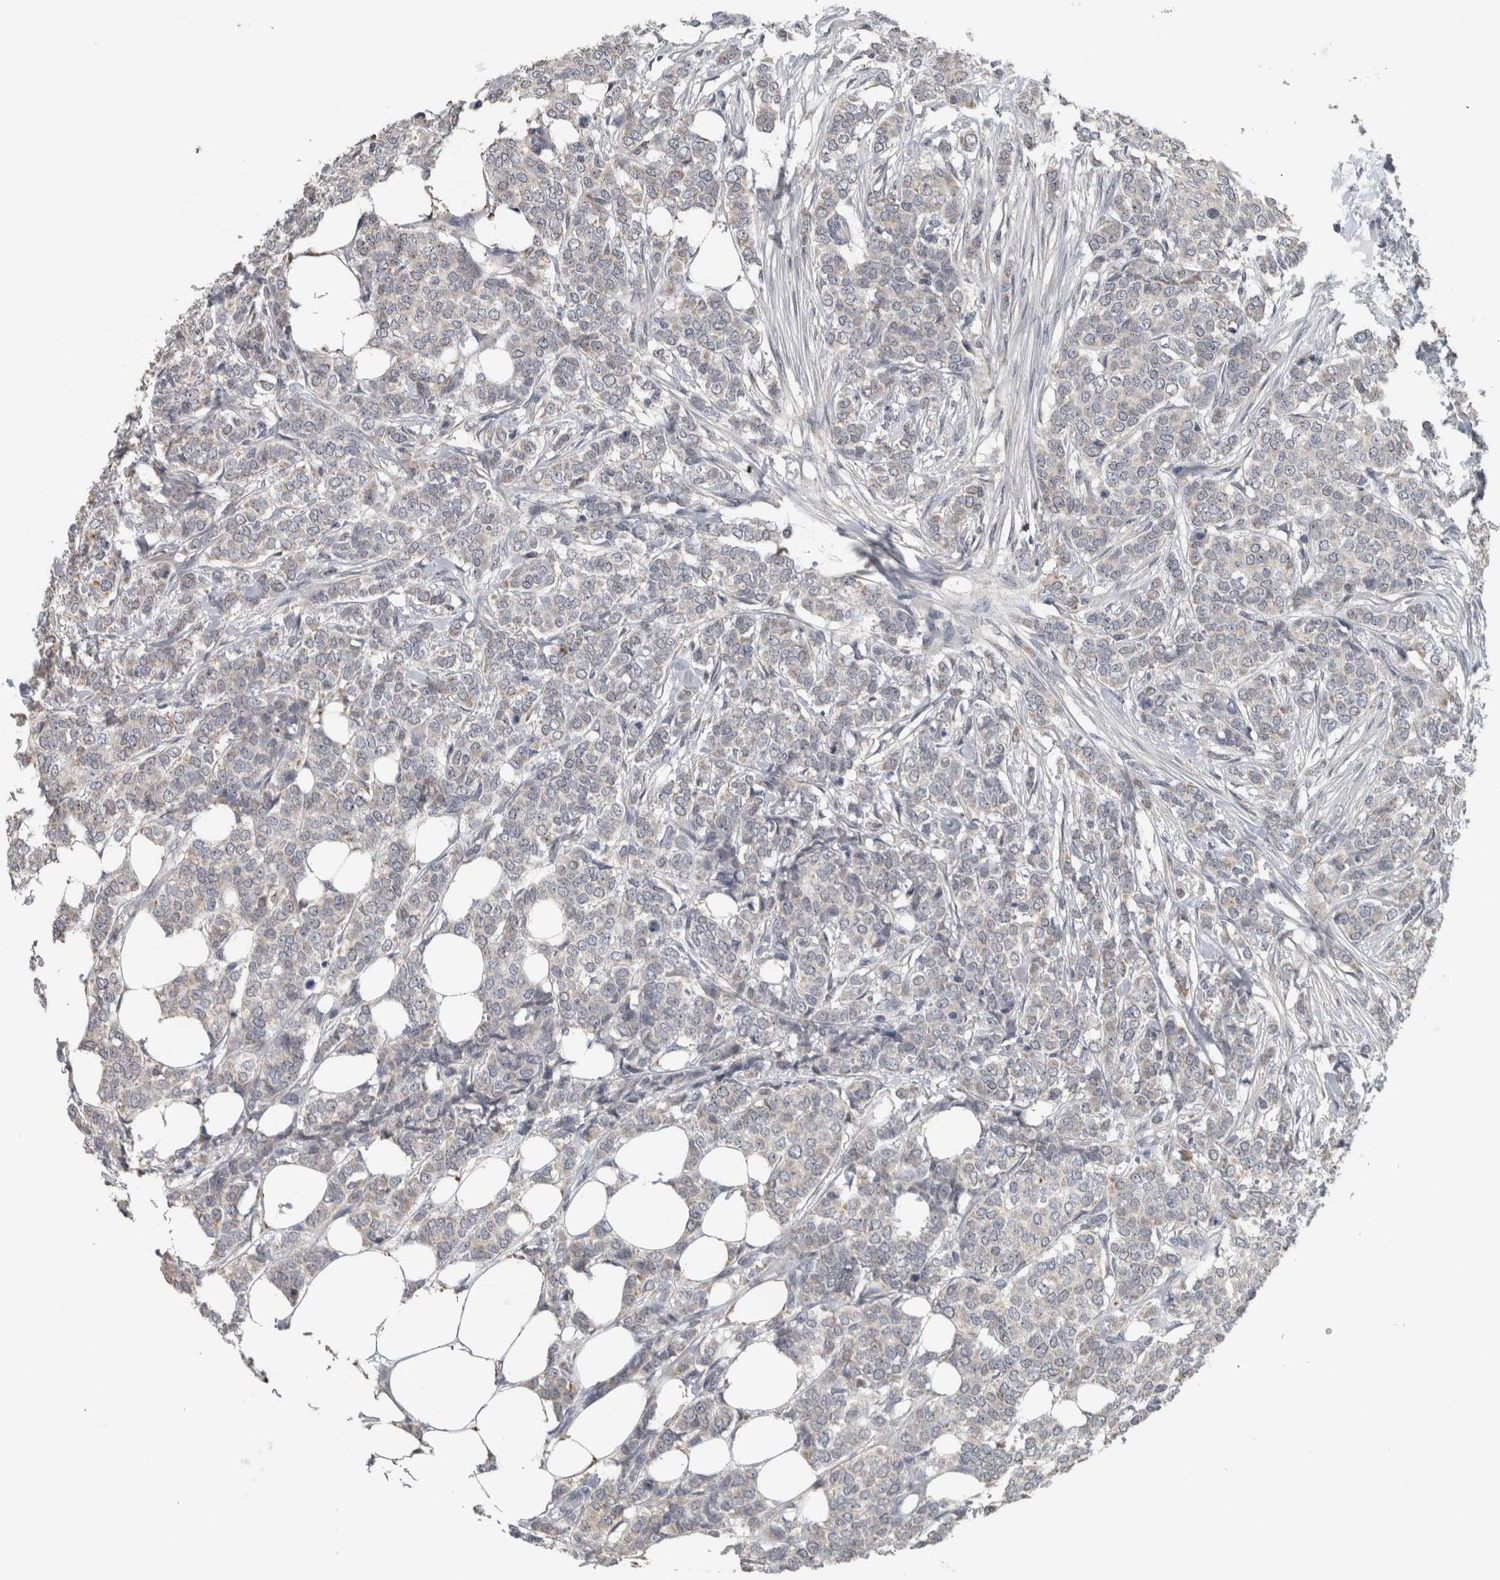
{"staining": {"intensity": "weak", "quantity": "25%-75%", "location": "cytoplasmic/membranous"}, "tissue": "breast cancer", "cell_type": "Tumor cells", "image_type": "cancer", "snomed": [{"axis": "morphology", "description": "Lobular carcinoma"}, {"axis": "topography", "description": "Skin"}, {"axis": "topography", "description": "Breast"}], "caption": "Immunohistochemical staining of breast cancer (lobular carcinoma) displays low levels of weak cytoplasmic/membranous expression in approximately 25%-75% of tumor cells.", "gene": "ACSF2", "patient": {"sex": "female", "age": 46}}